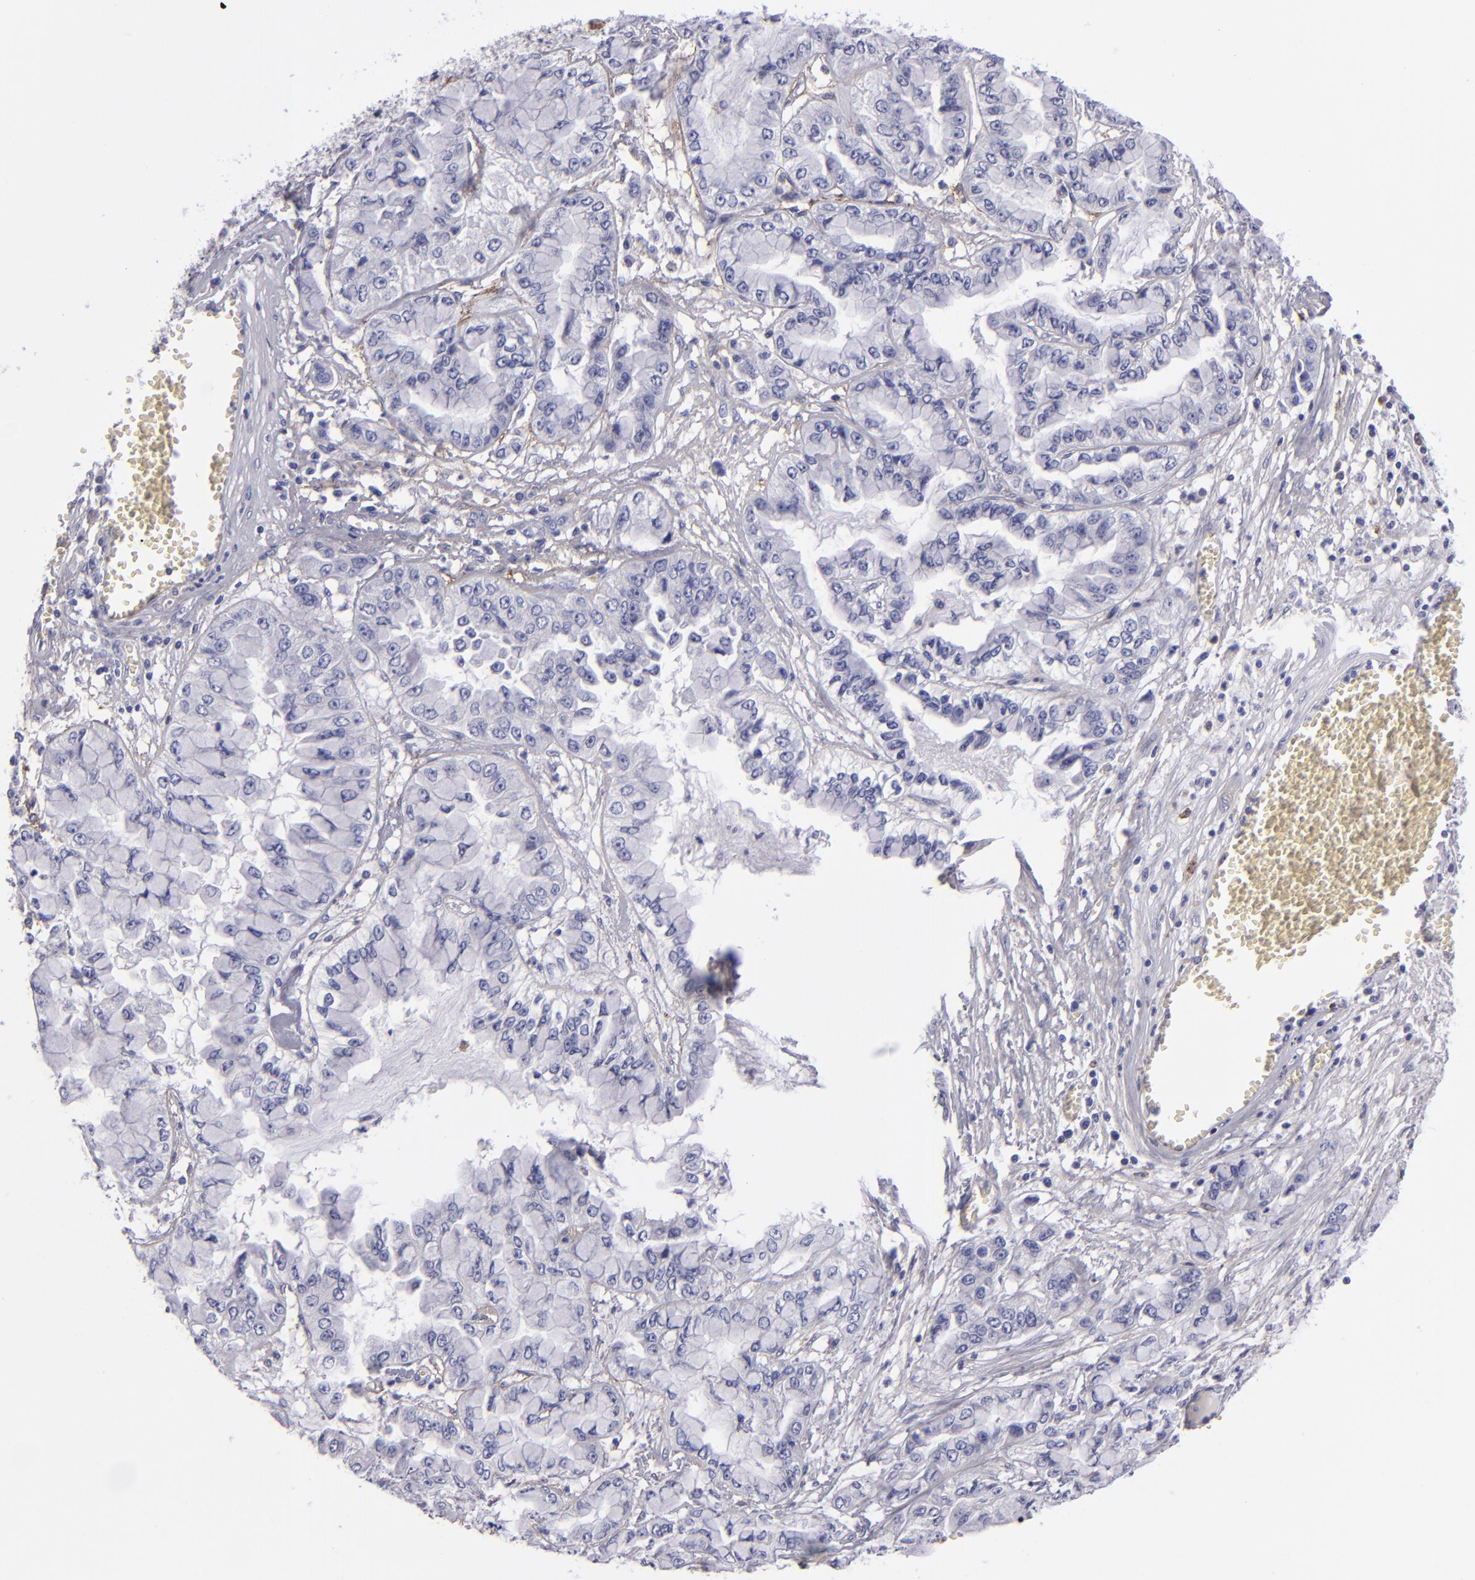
{"staining": {"intensity": "moderate", "quantity": "<25%", "location": "cytoplasmic/membranous"}, "tissue": "liver cancer", "cell_type": "Tumor cells", "image_type": "cancer", "snomed": [{"axis": "morphology", "description": "Cholangiocarcinoma"}, {"axis": "topography", "description": "Liver"}], "caption": "The photomicrograph demonstrates immunohistochemical staining of liver cancer (cholangiocarcinoma). There is moderate cytoplasmic/membranous expression is identified in about <25% of tumor cells. (DAB (3,3'-diaminobenzidine) IHC, brown staining for protein, blue staining for nuclei).", "gene": "ANPEP", "patient": {"sex": "female", "age": 79}}